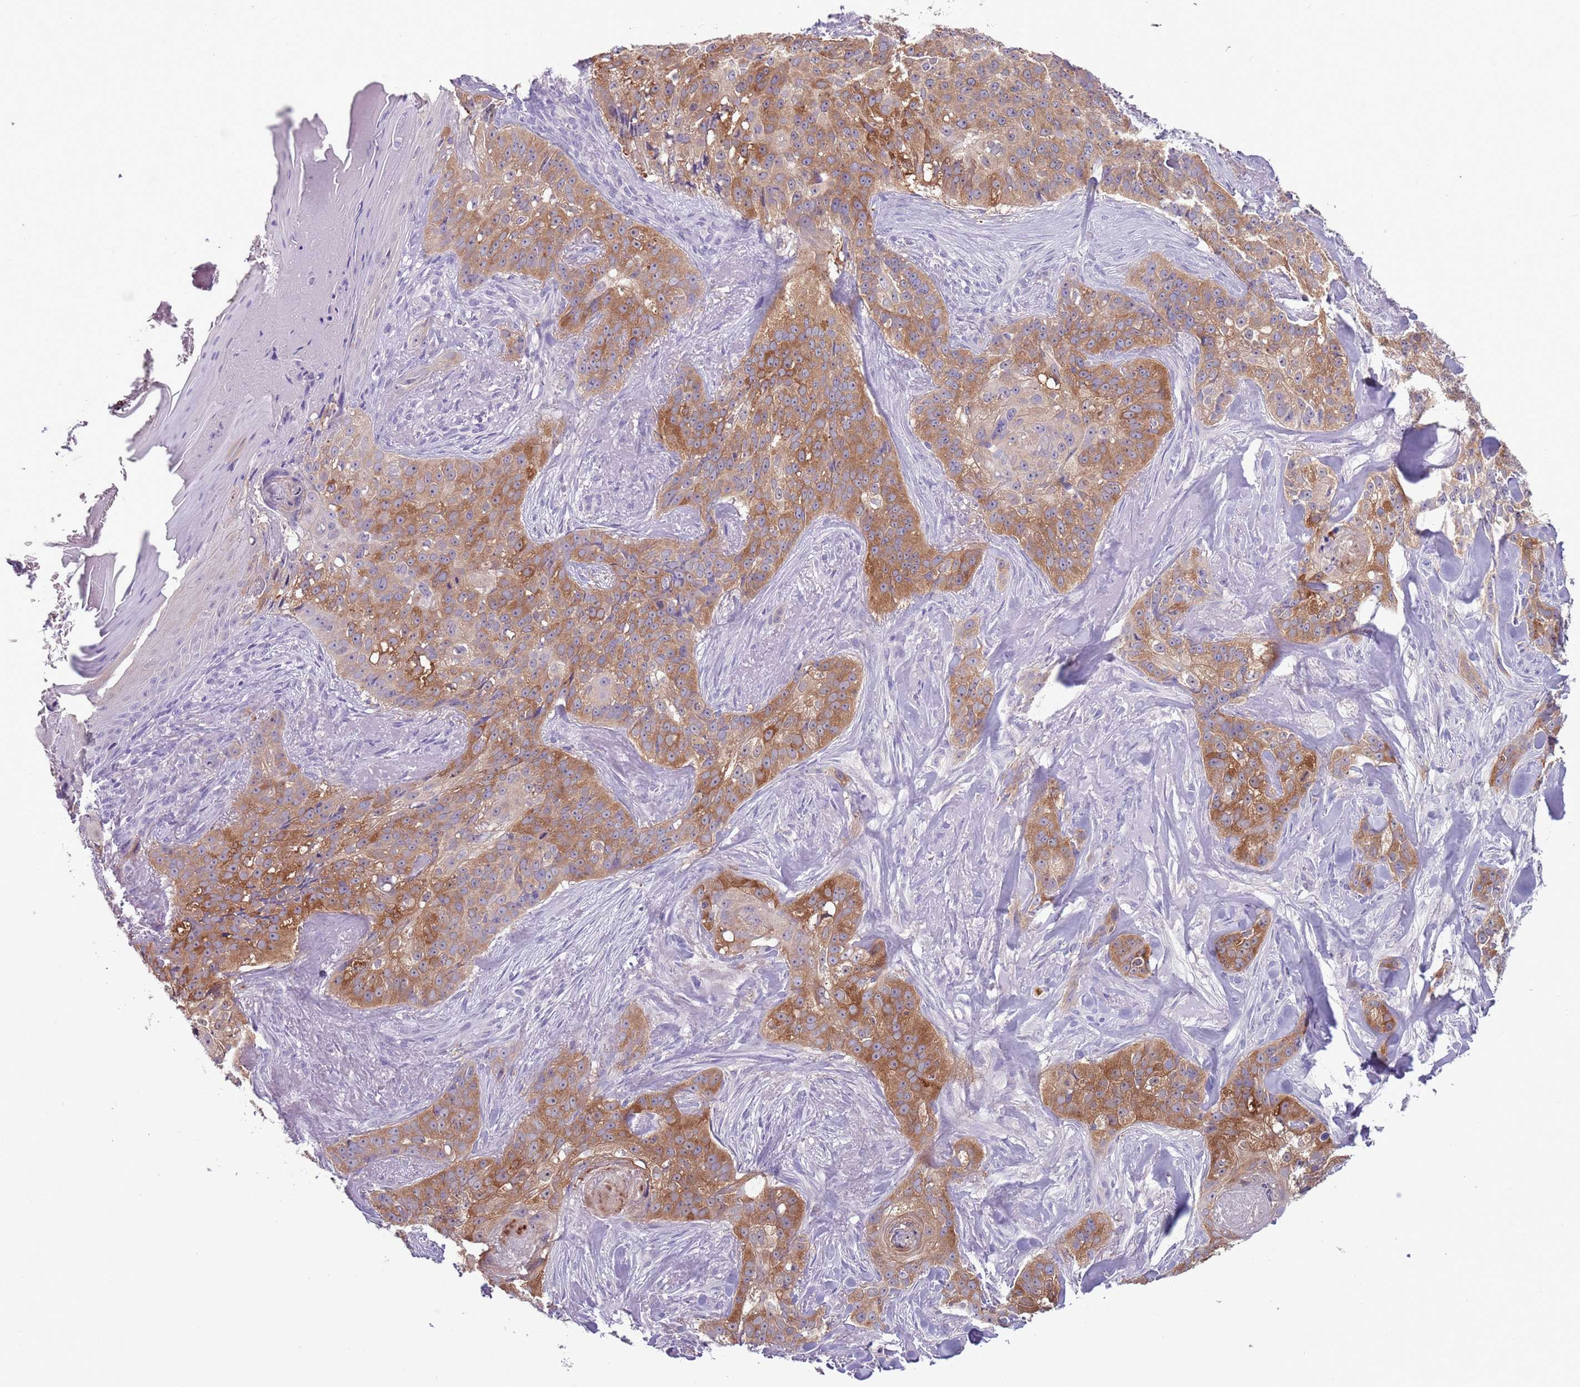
{"staining": {"intensity": "moderate", "quantity": ">75%", "location": "cytoplasmic/membranous"}, "tissue": "skin cancer", "cell_type": "Tumor cells", "image_type": "cancer", "snomed": [{"axis": "morphology", "description": "Basal cell carcinoma"}, {"axis": "topography", "description": "Skin"}], "caption": "DAB (3,3'-diaminobenzidine) immunohistochemical staining of skin cancer (basal cell carcinoma) exhibits moderate cytoplasmic/membranous protein expression in about >75% of tumor cells.", "gene": "PFKFB2", "patient": {"sex": "female", "age": 92}}